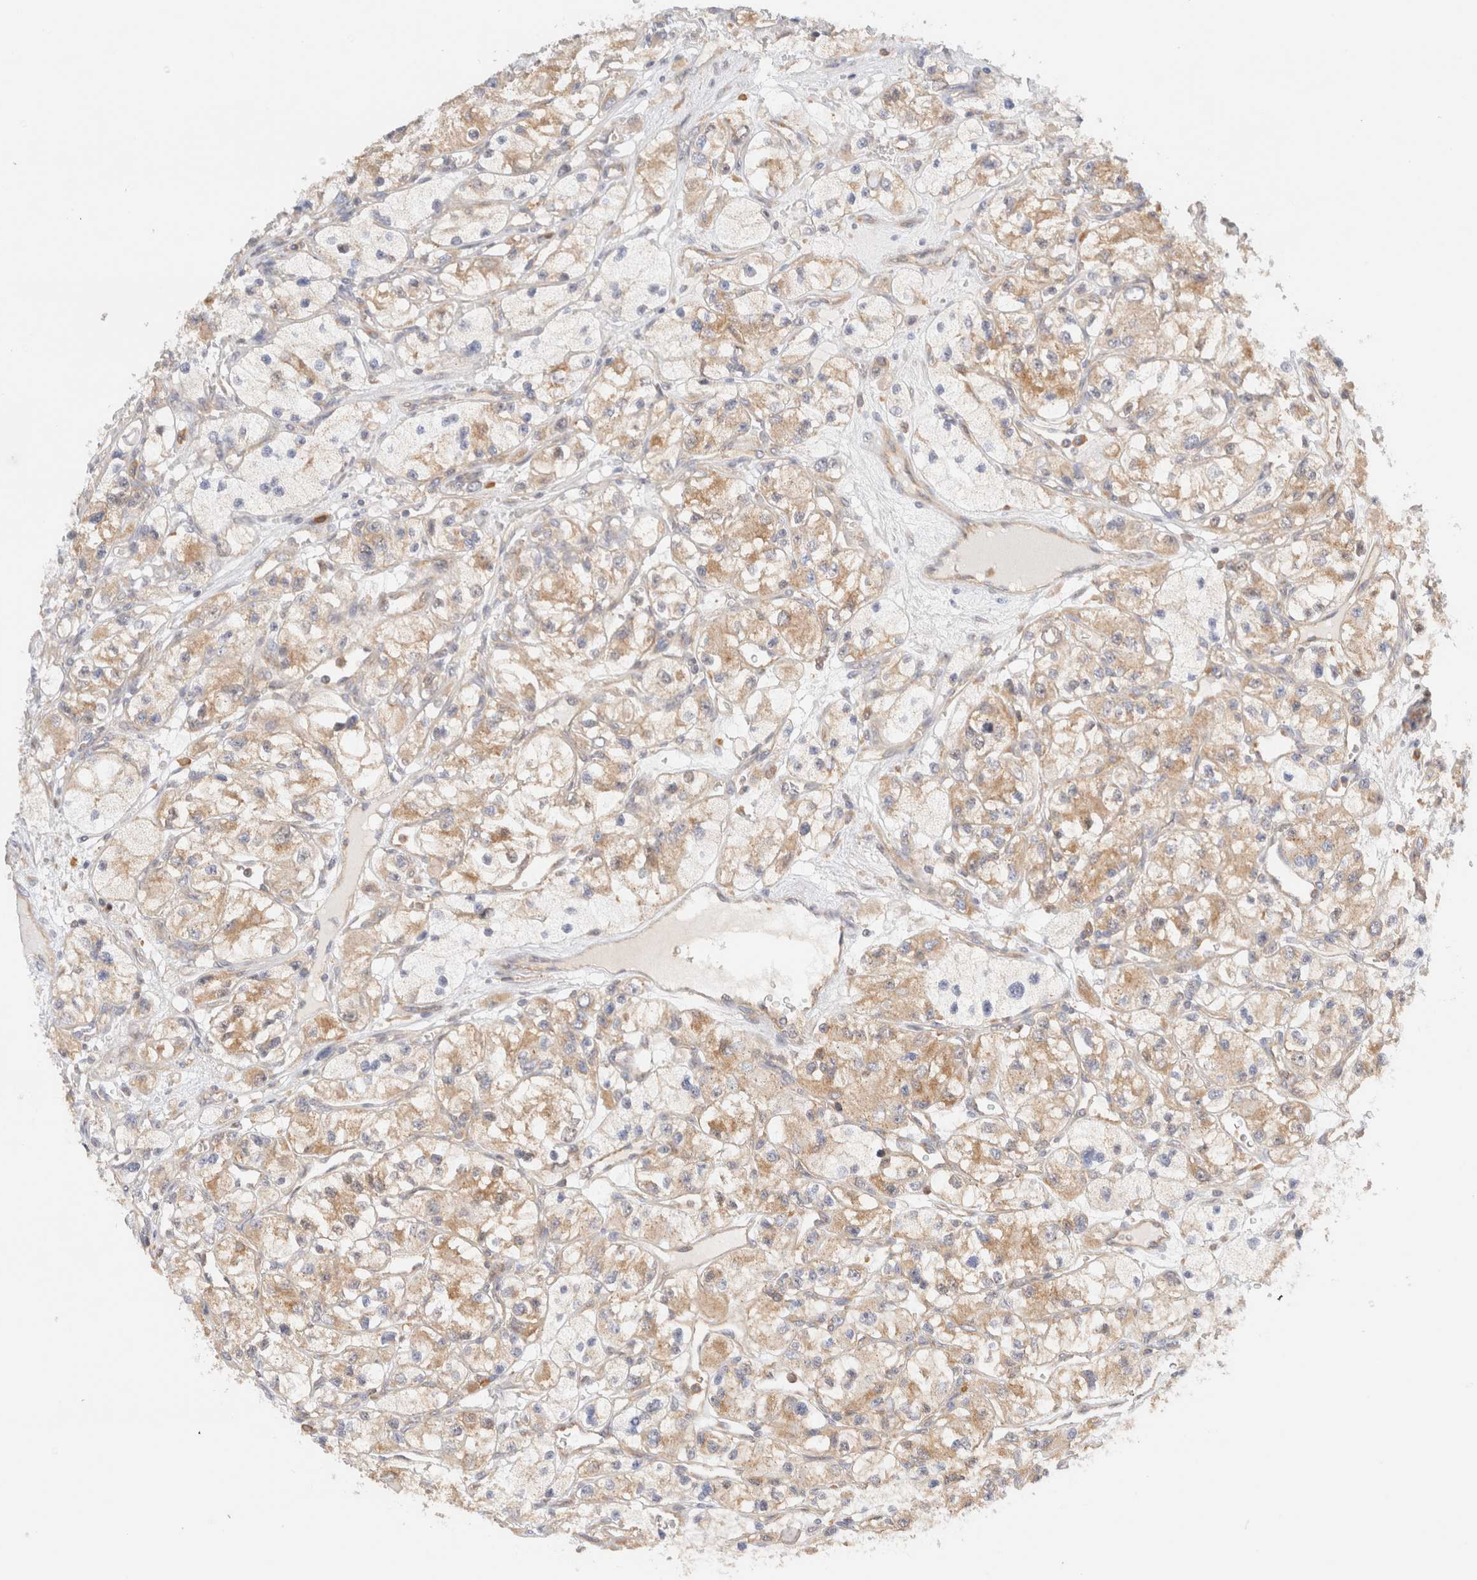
{"staining": {"intensity": "weak", "quantity": ">75%", "location": "cytoplasmic/membranous"}, "tissue": "renal cancer", "cell_type": "Tumor cells", "image_type": "cancer", "snomed": [{"axis": "morphology", "description": "Adenocarcinoma, NOS"}, {"axis": "topography", "description": "Kidney"}], "caption": "This is an image of IHC staining of renal adenocarcinoma, which shows weak positivity in the cytoplasmic/membranous of tumor cells.", "gene": "RABEP1", "patient": {"sex": "female", "age": 57}}